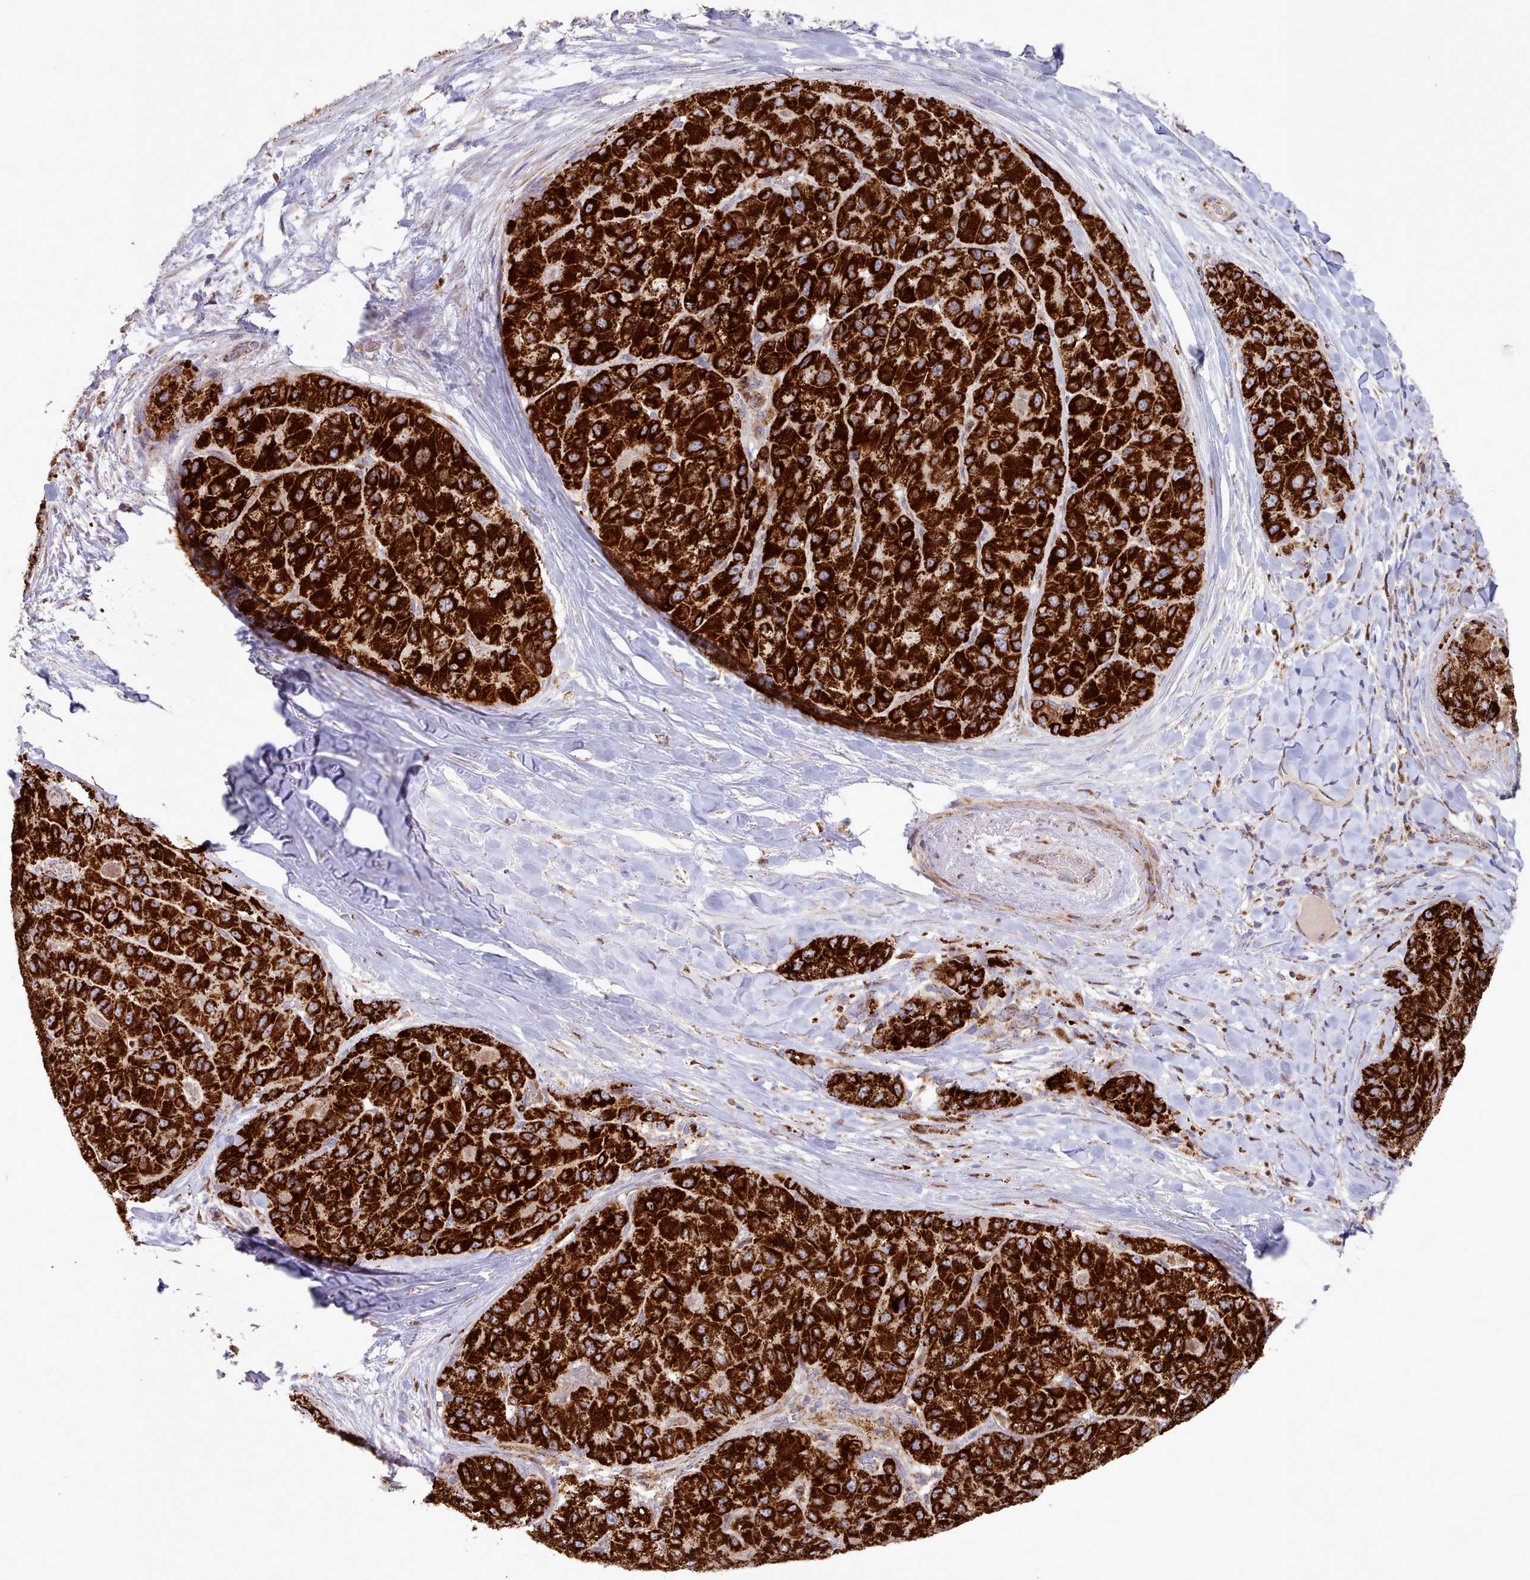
{"staining": {"intensity": "strong", "quantity": ">75%", "location": "cytoplasmic/membranous"}, "tissue": "liver cancer", "cell_type": "Tumor cells", "image_type": "cancer", "snomed": [{"axis": "morphology", "description": "Carcinoma, Hepatocellular, NOS"}, {"axis": "topography", "description": "Liver"}], "caption": "About >75% of tumor cells in liver cancer exhibit strong cytoplasmic/membranous protein staining as visualized by brown immunohistochemical staining.", "gene": "HSDL2", "patient": {"sex": "male", "age": 80}}